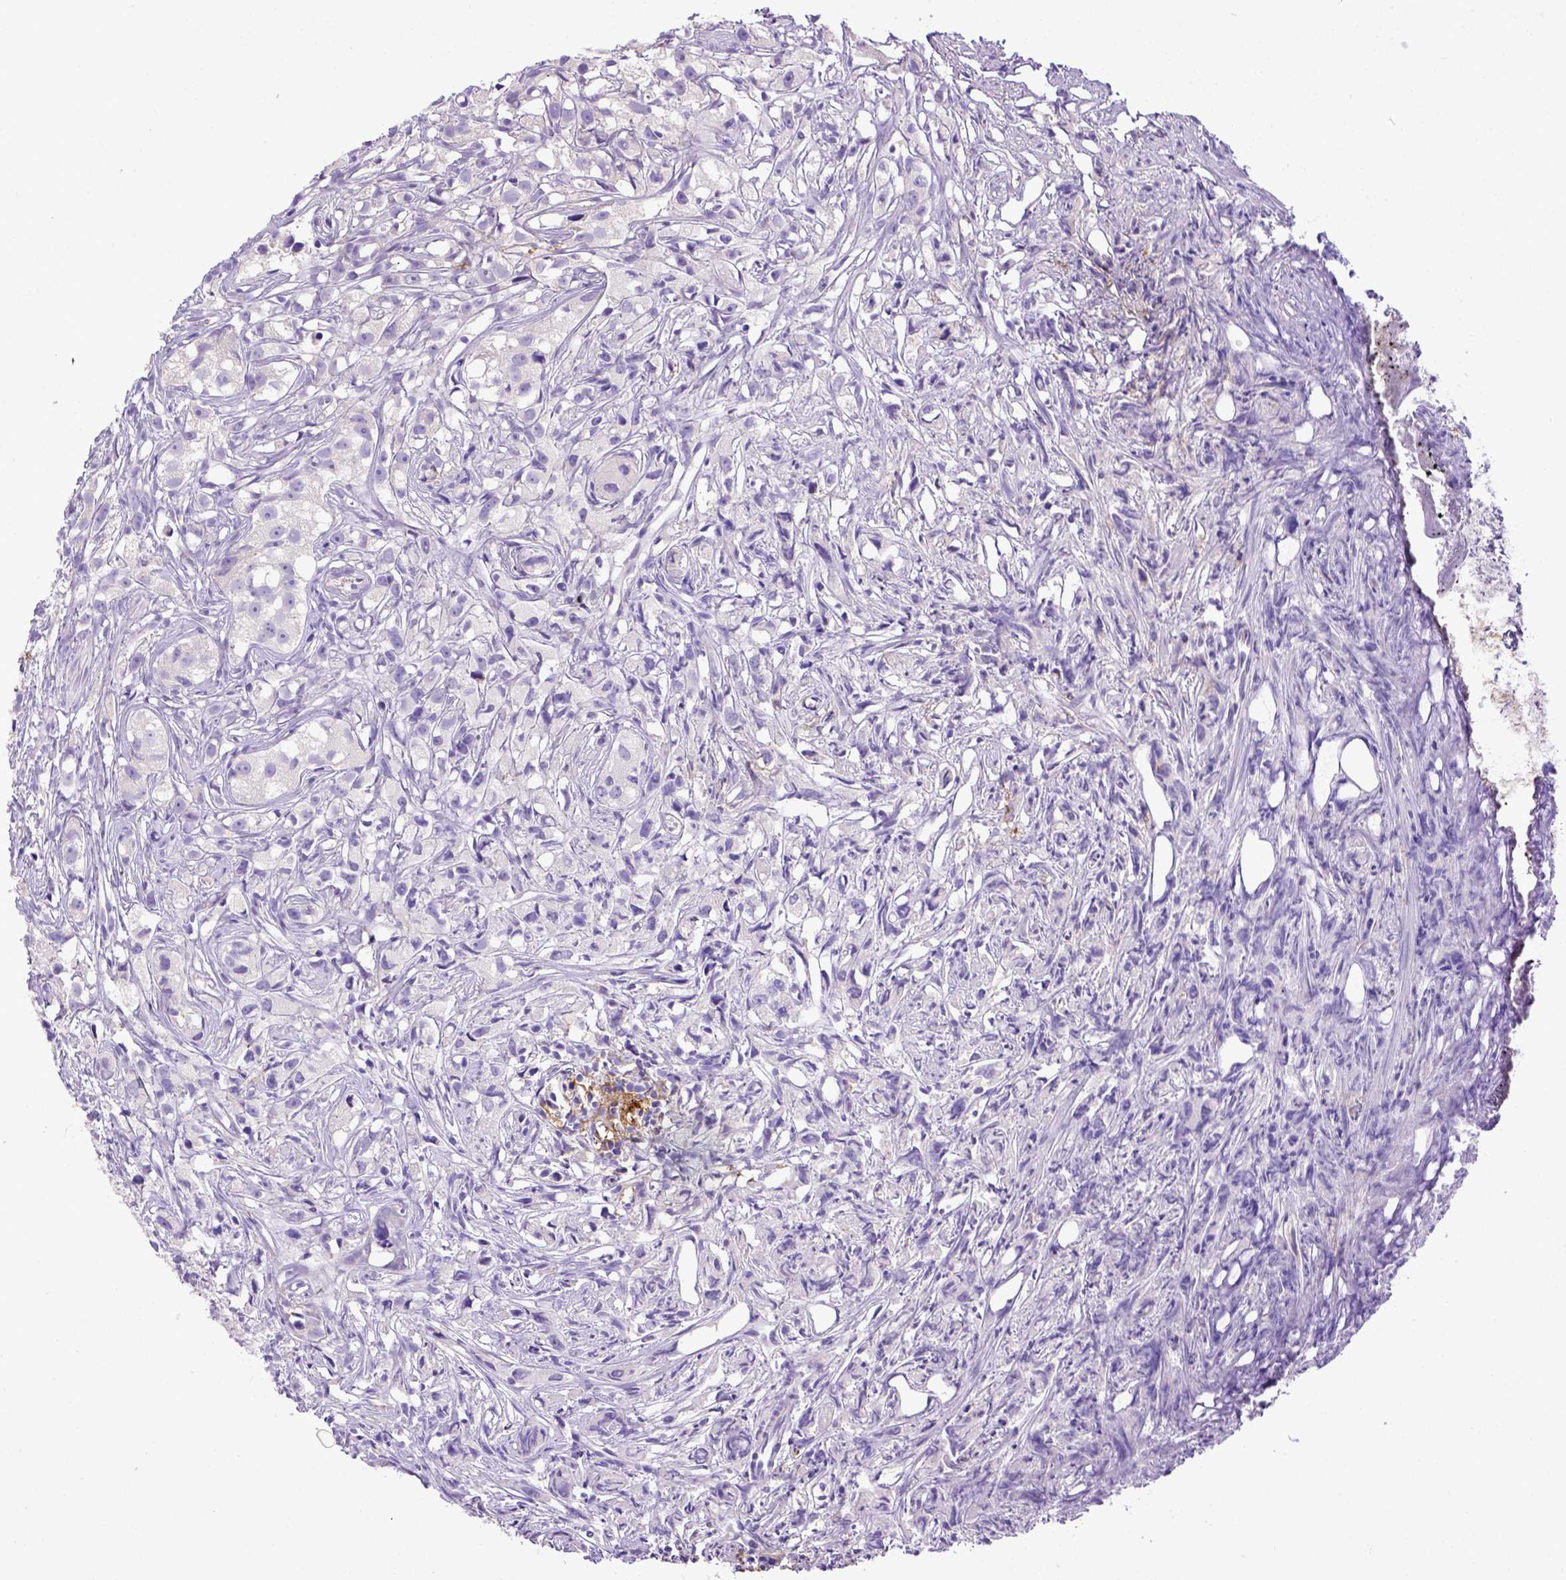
{"staining": {"intensity": "negative", "quantity": "none", "location": "none"}, "tissue": "prostate cancer", "cell_type": "Tumor cells", "image_type": "cancer", "snomed": [{"axis": "morphology", "description": "Adenocarcinoma, High grade"}, {"axis": "topography", "description": "Prostate"}], "caption": "Image shows no significant protein staining in tumor cells of prostate adenocarcinoma (high-grade).", "gene": "CD40", "patient": {"sex": "male", "age": 68}}